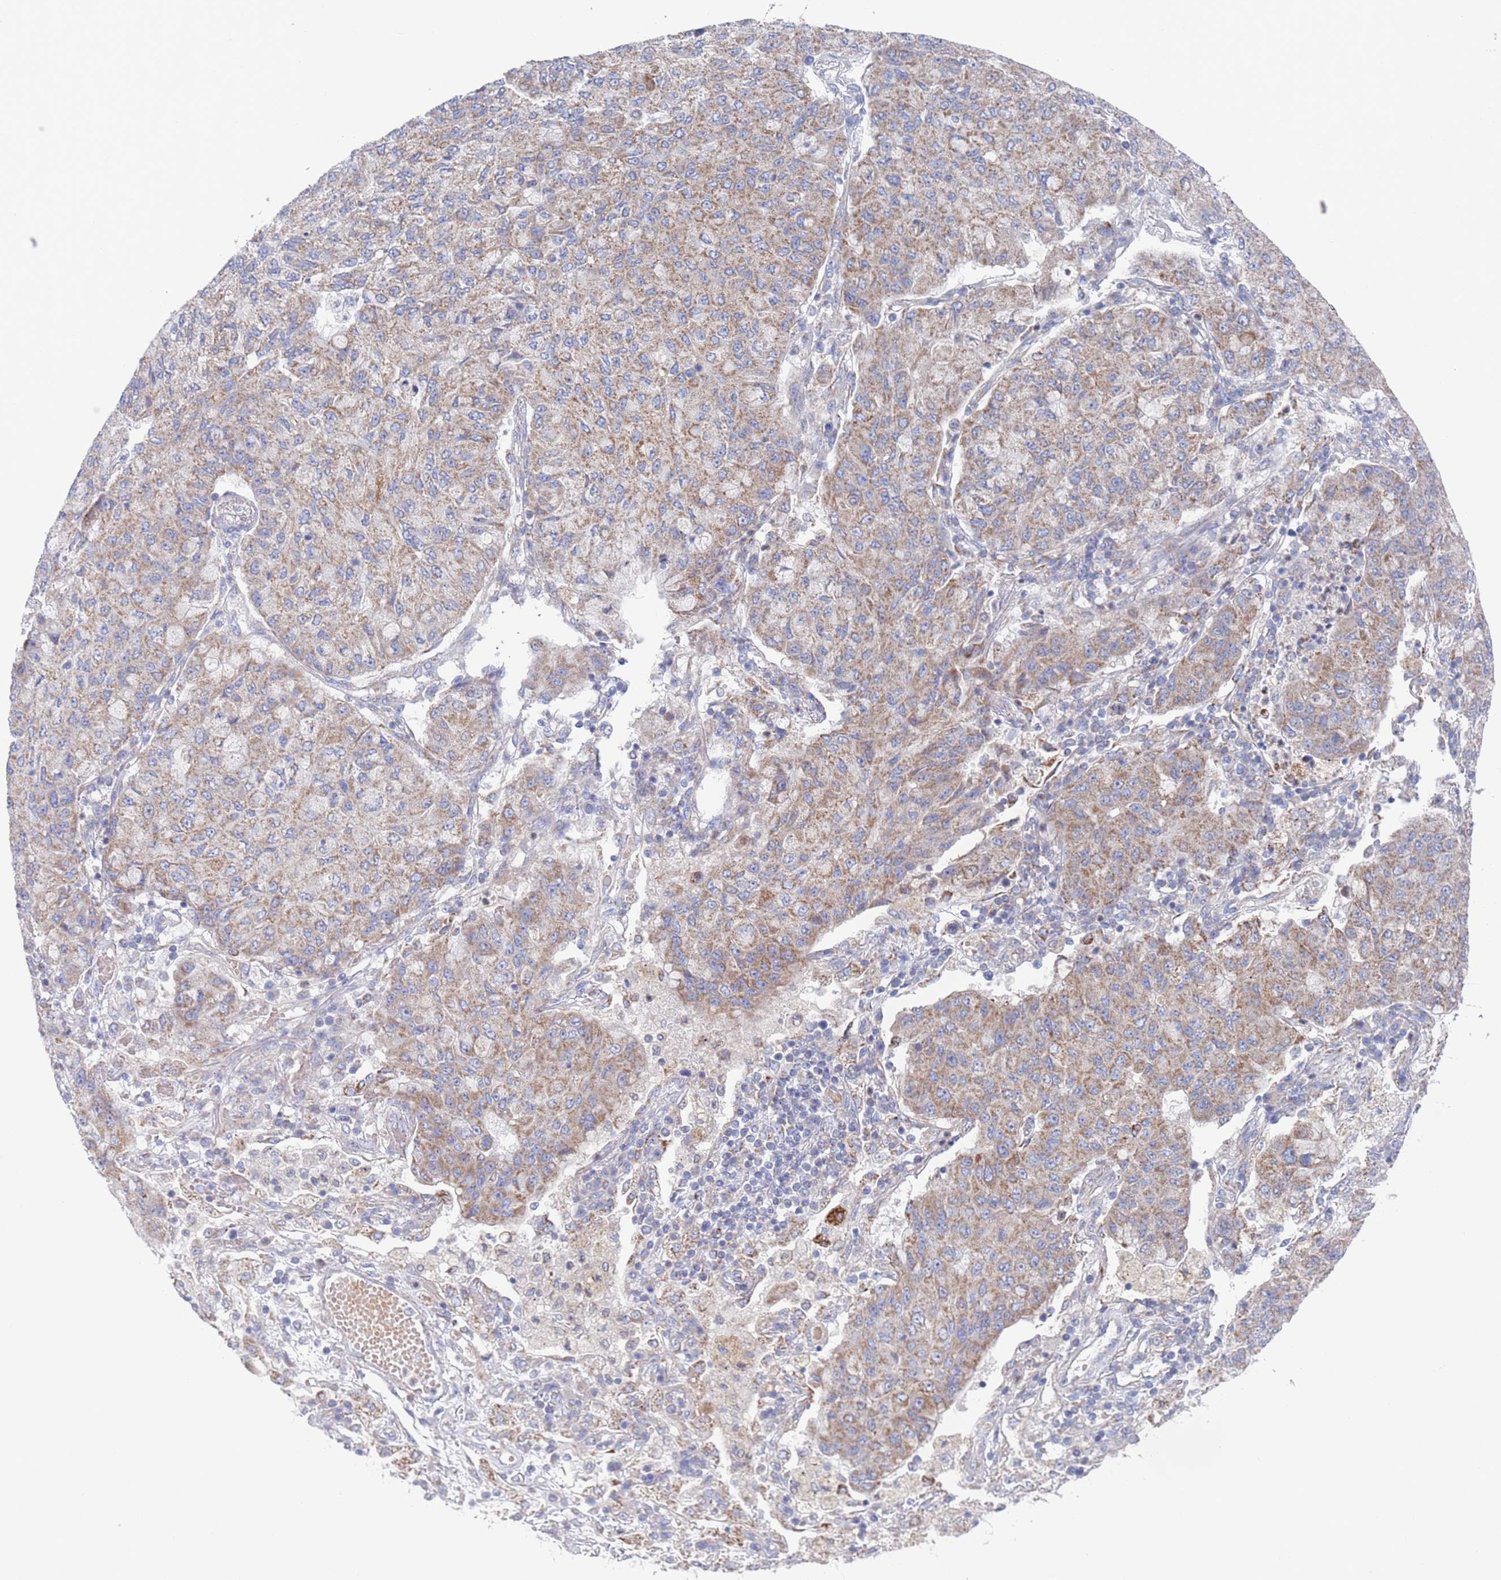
{"staining": {"intensity": "moderate", "quantity": ">75%", "location": "cytoplasmic/membranous"}, "tissue": "lung cancer", "cell_type": "Tumor cells", "image_type": "cancer", "snomed": [{"axis": "morphology", "description": "Squamous cell carcinoma, NOS"}, {"axis": "topography", "description": "Lung"}], "caption": "Protein staining displays moderate cytoplasmic/membranous expression in approximately >75% of tumor cells in squamous cell carcinoma (lung).", "gene": "CHCHD6", "patient": {"sex": "male", "age": 74}}